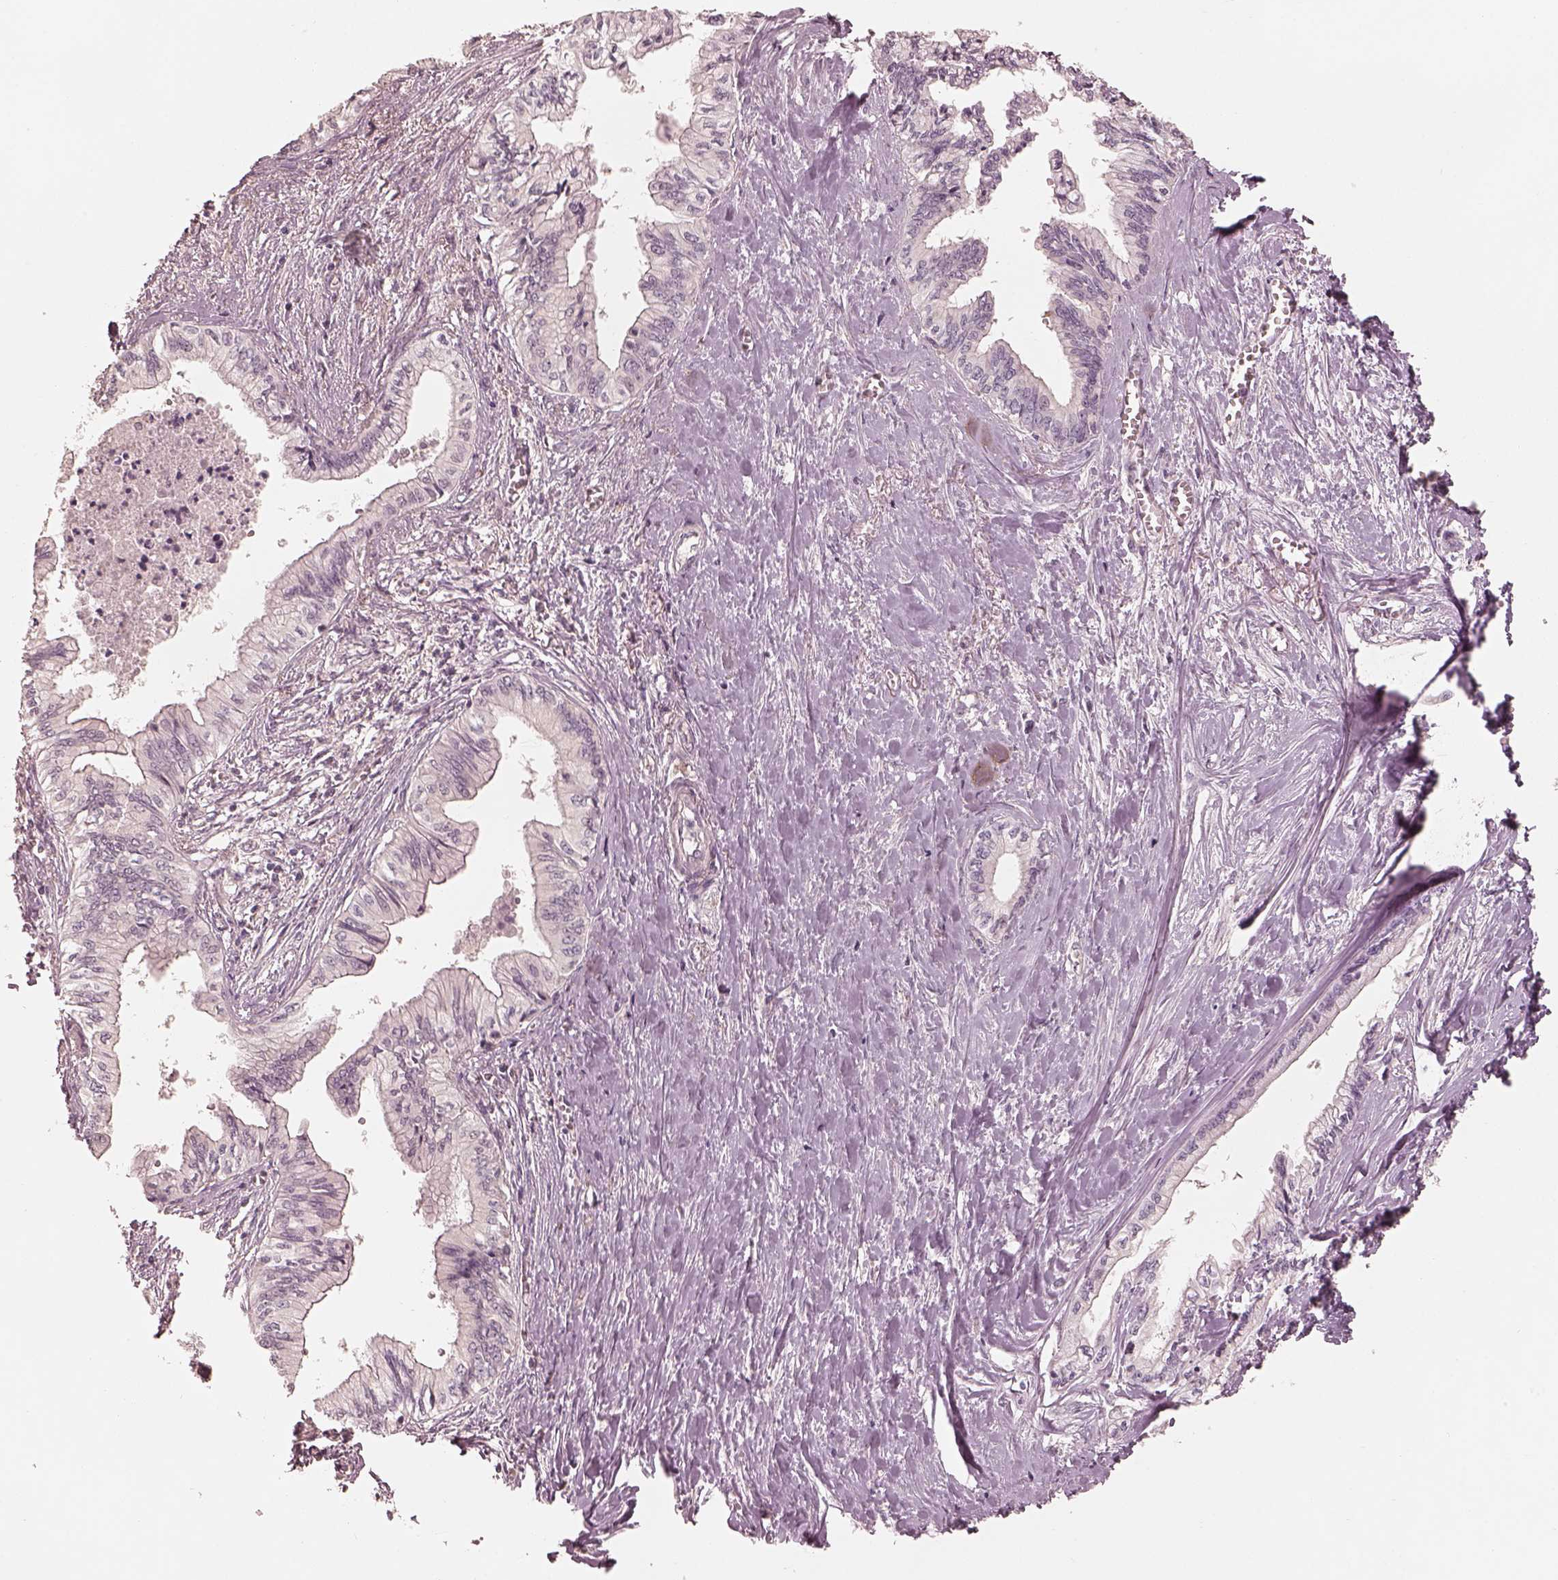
{"staining": {"intensity": "negative", "quantity": "none", "location": "none"}, "tissue": "pancreatic cancer", "cell_type": "Tumor cells", "image_type": "cancer", "snomed": [{"axis": "morphology", "description": "Adenocarcinoma, NOS"}, {"axis": "topography", "description": "Pancreas"}], "caption": "Immunohistochemical staining of human pancreatic cancer (adenocarcinoma) exhibits no significant expression in tumor cells.", "gene": "PRKACG", "patient": {"sex": "female", "age": 61}}